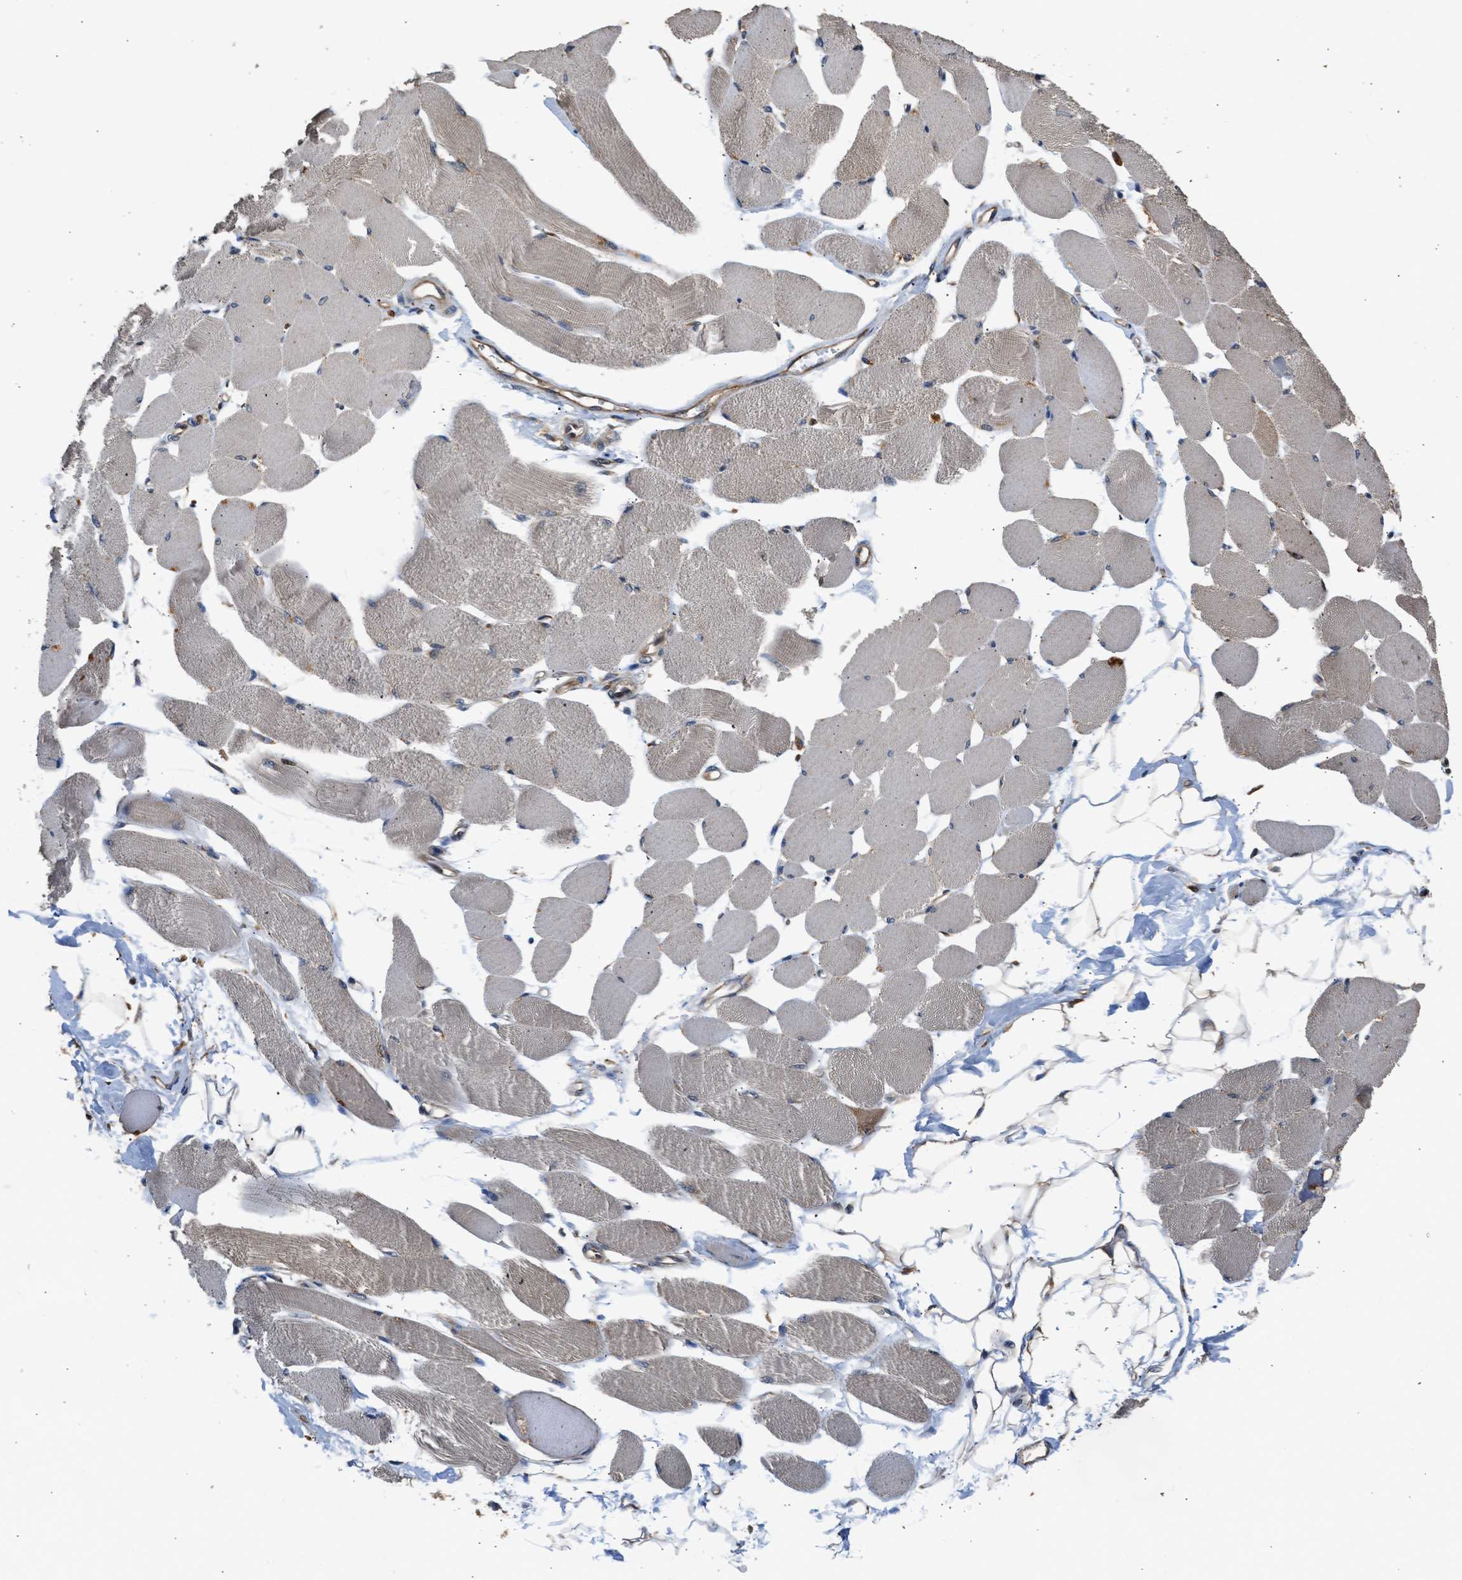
{"staining": {"intensity": "weak", "quantity": ">75%", "location": "cytoplasmic/membranous"}, "tissue": "skeletal muscle", "cell_type": "Myocytes", "image_type": "normal", "snomed": [{"axis": "morphology", "description": "Normal tissue, NOS"}, {"axis": "topography", "description": "Skeletal muscle"}, {"axis": "topography", "description": "Peripheral nerve tissue"}], "caption": "Approximately >75% of myocytes in normal skeletal muscle reveal weak cytoplasmic/membranous protein expression as visualized by brown immunohistochemical staining.", "gene": "SLC36A4", "patient": {"sex": "female", "age": 84}}